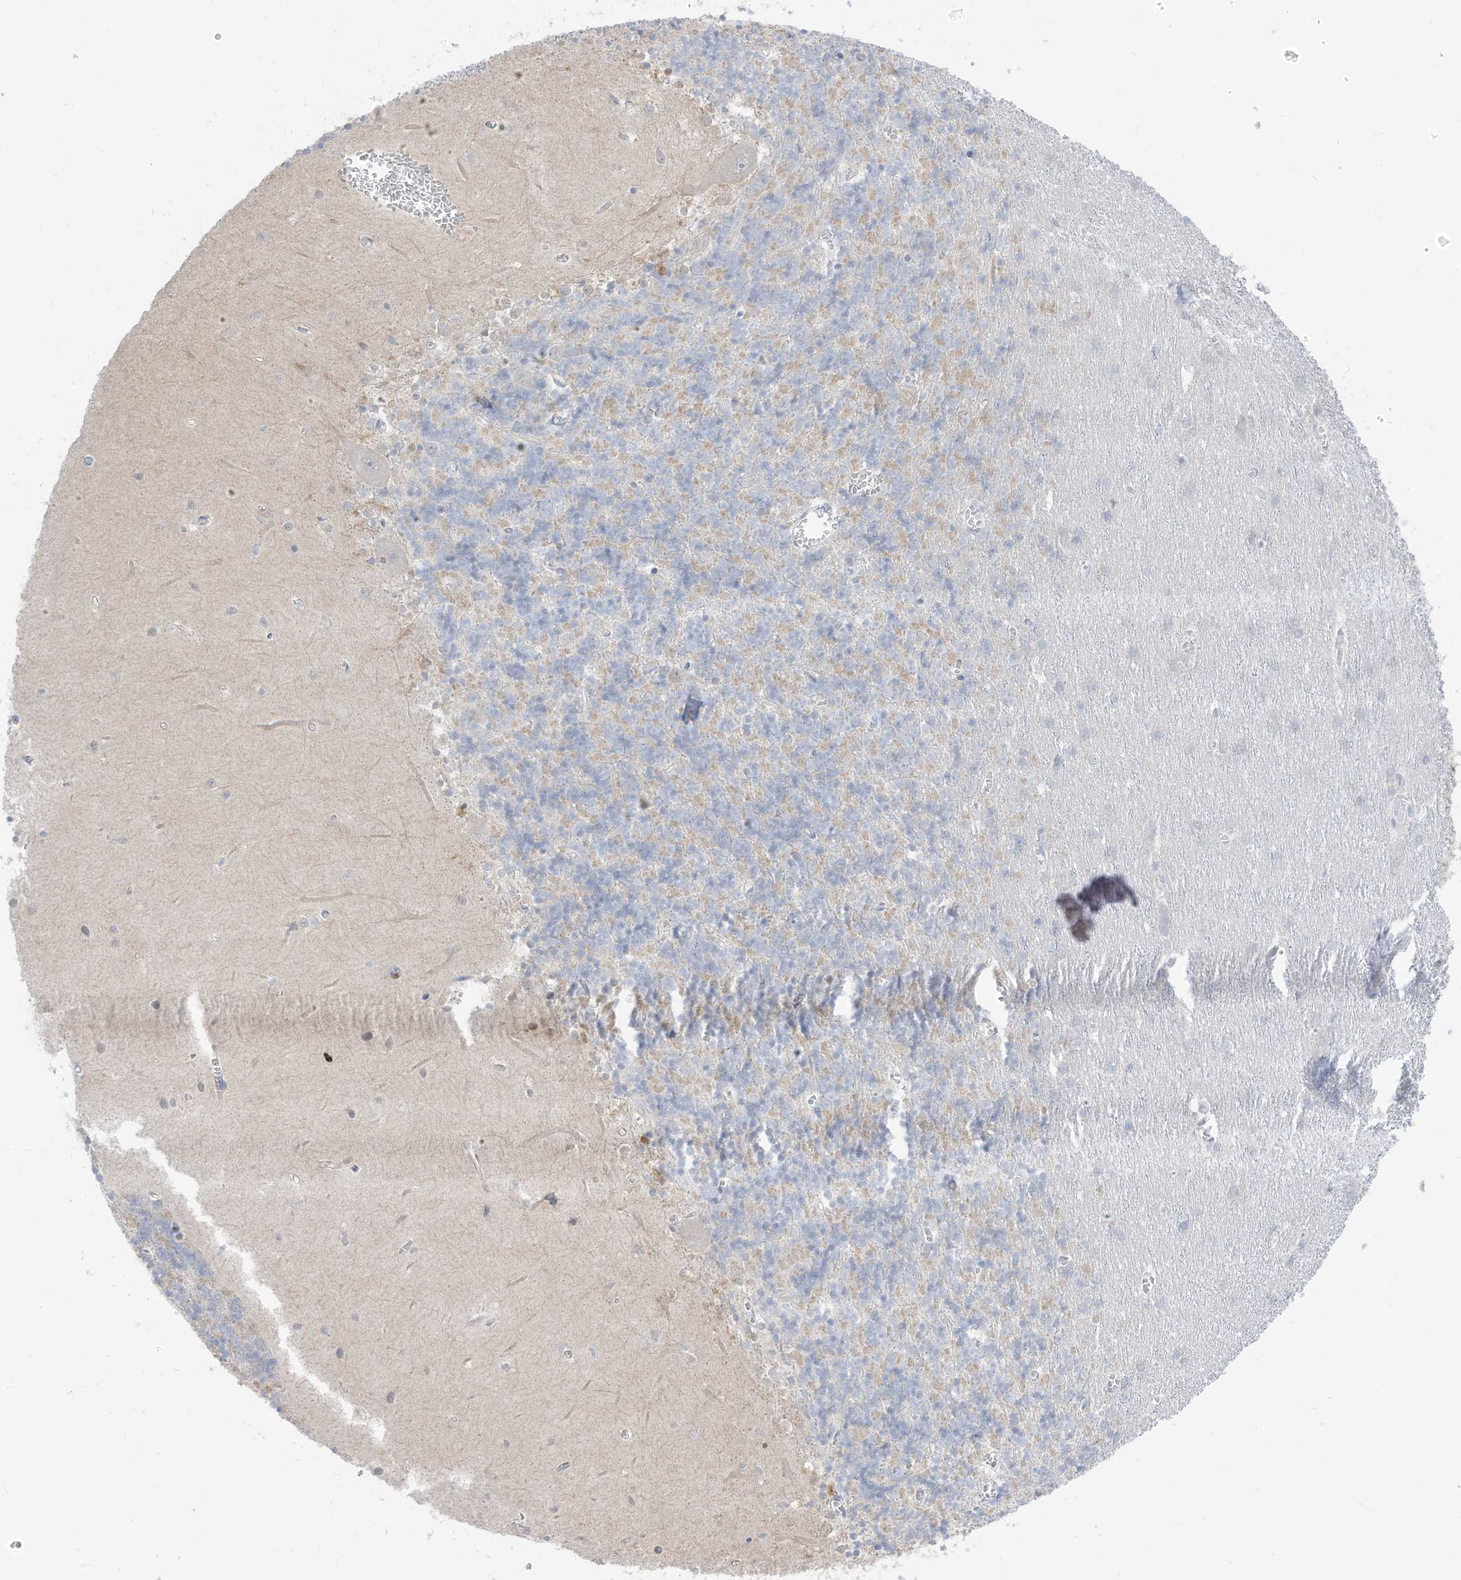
{"staining": {"intensity": "negative", "quantity": "none", "location": "none"}, "tissue": "cerebellum", "cell_type": "Cells in granular layer", "image_type": "normal", "snomed": [{"axis": "morphology", "description": "Normal tissue, NOS"}, {"axis": "topography", "description": "Cerebellum"}], "caption": "This image is of unremarkable cerebellum stained with IHC to label a protein in brown with the nuclei are counter-stained blue. There is no staining in cells in granular layer.", "gene": "OGT", "patient": {"sex": "male", "age": 37}}